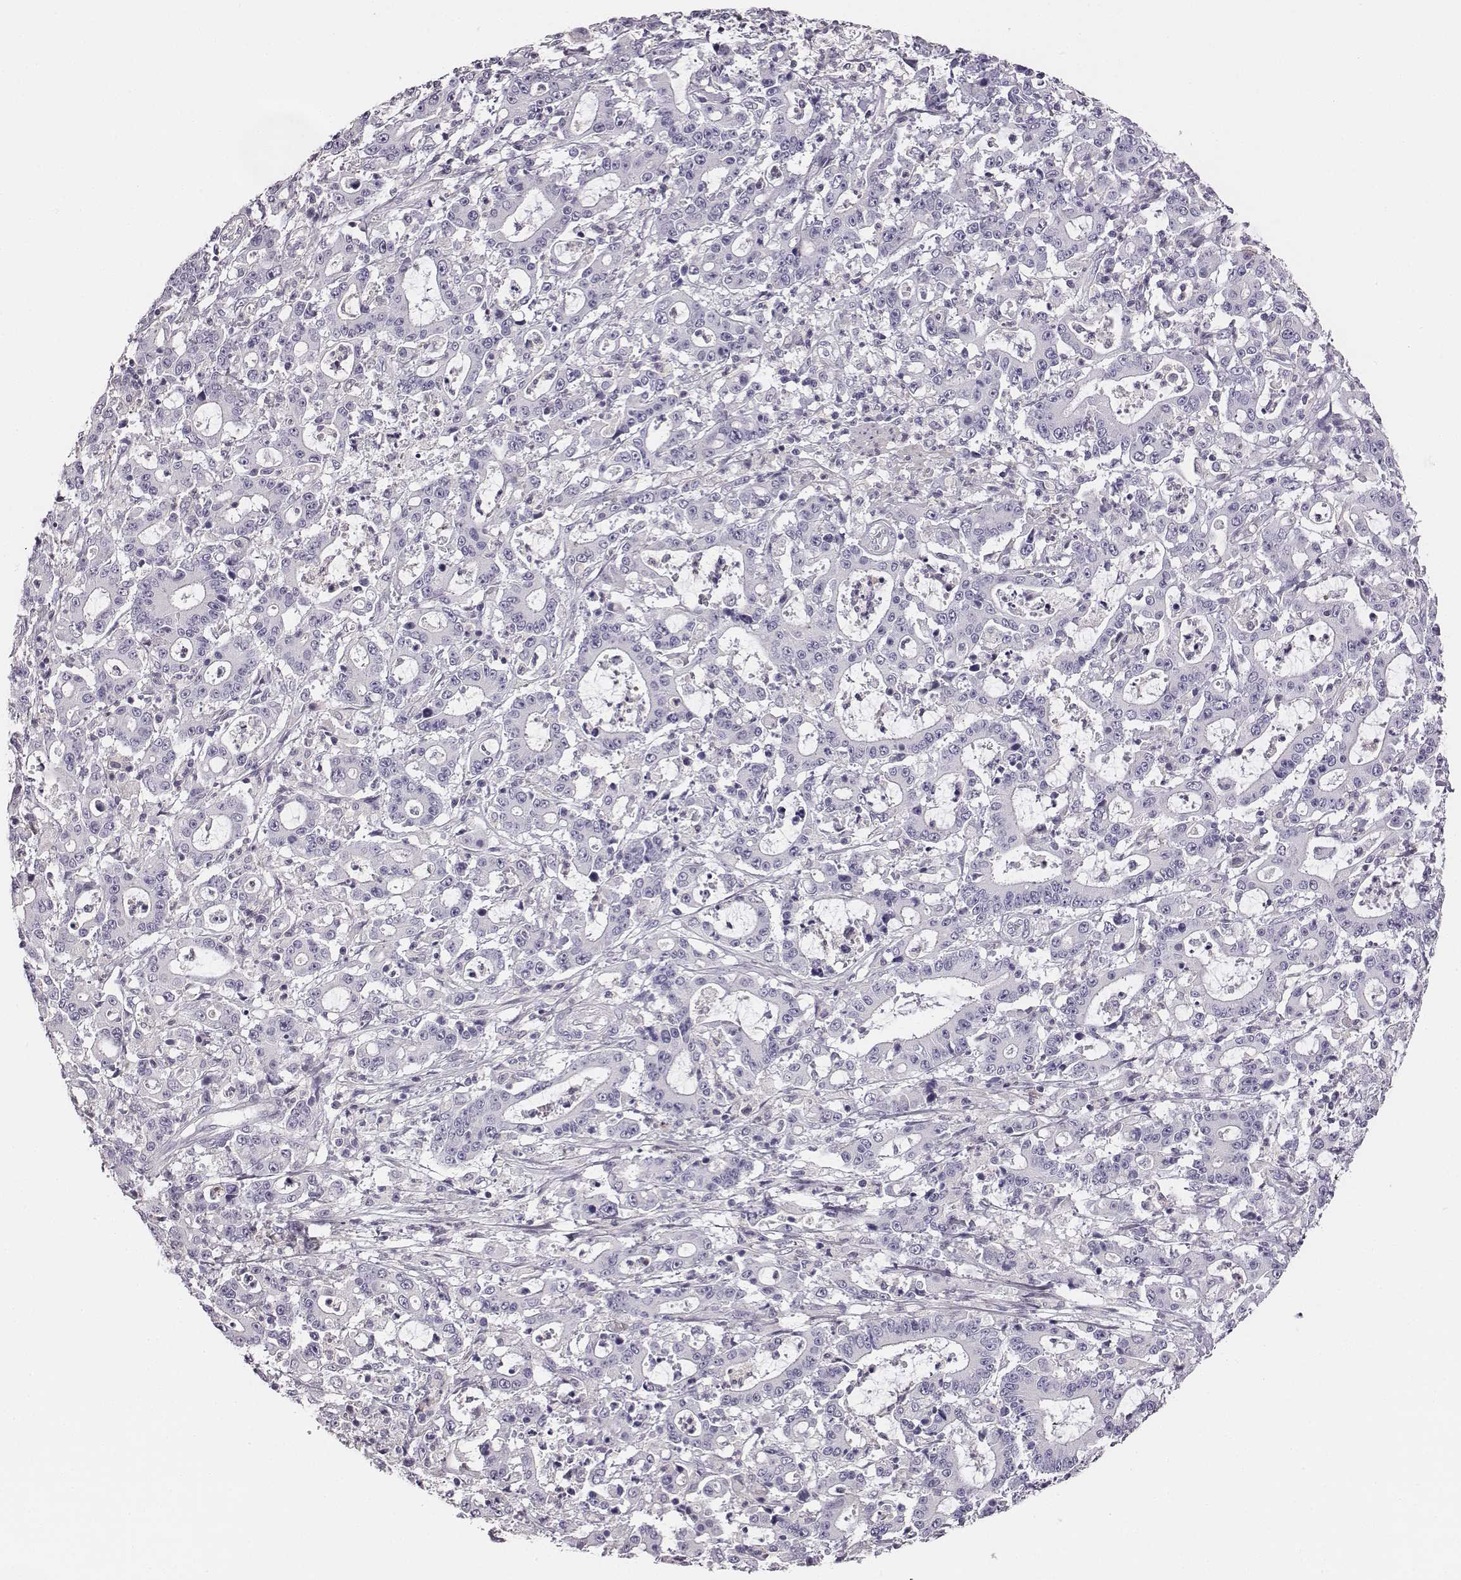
{"staining": {"intensity": "negative", "quantity": "none", "location": "none"}, "tissue": "stomach cancer", "cell_type": "Tumor cells", "image_type": "cancer", "snomed": [{"axis": "morphology", "description": "Adenocarcinoma, NOS"}, {"axis": "topography", "description": "Stomach, upper"}], "caption": "The immunohistochemistry (IHC) image has no significant staining in tumor cells of adenocarcinoma (stomach) tissue.", "gene": "ADAM7", "patient": {"sex": "male", "age": 68}}